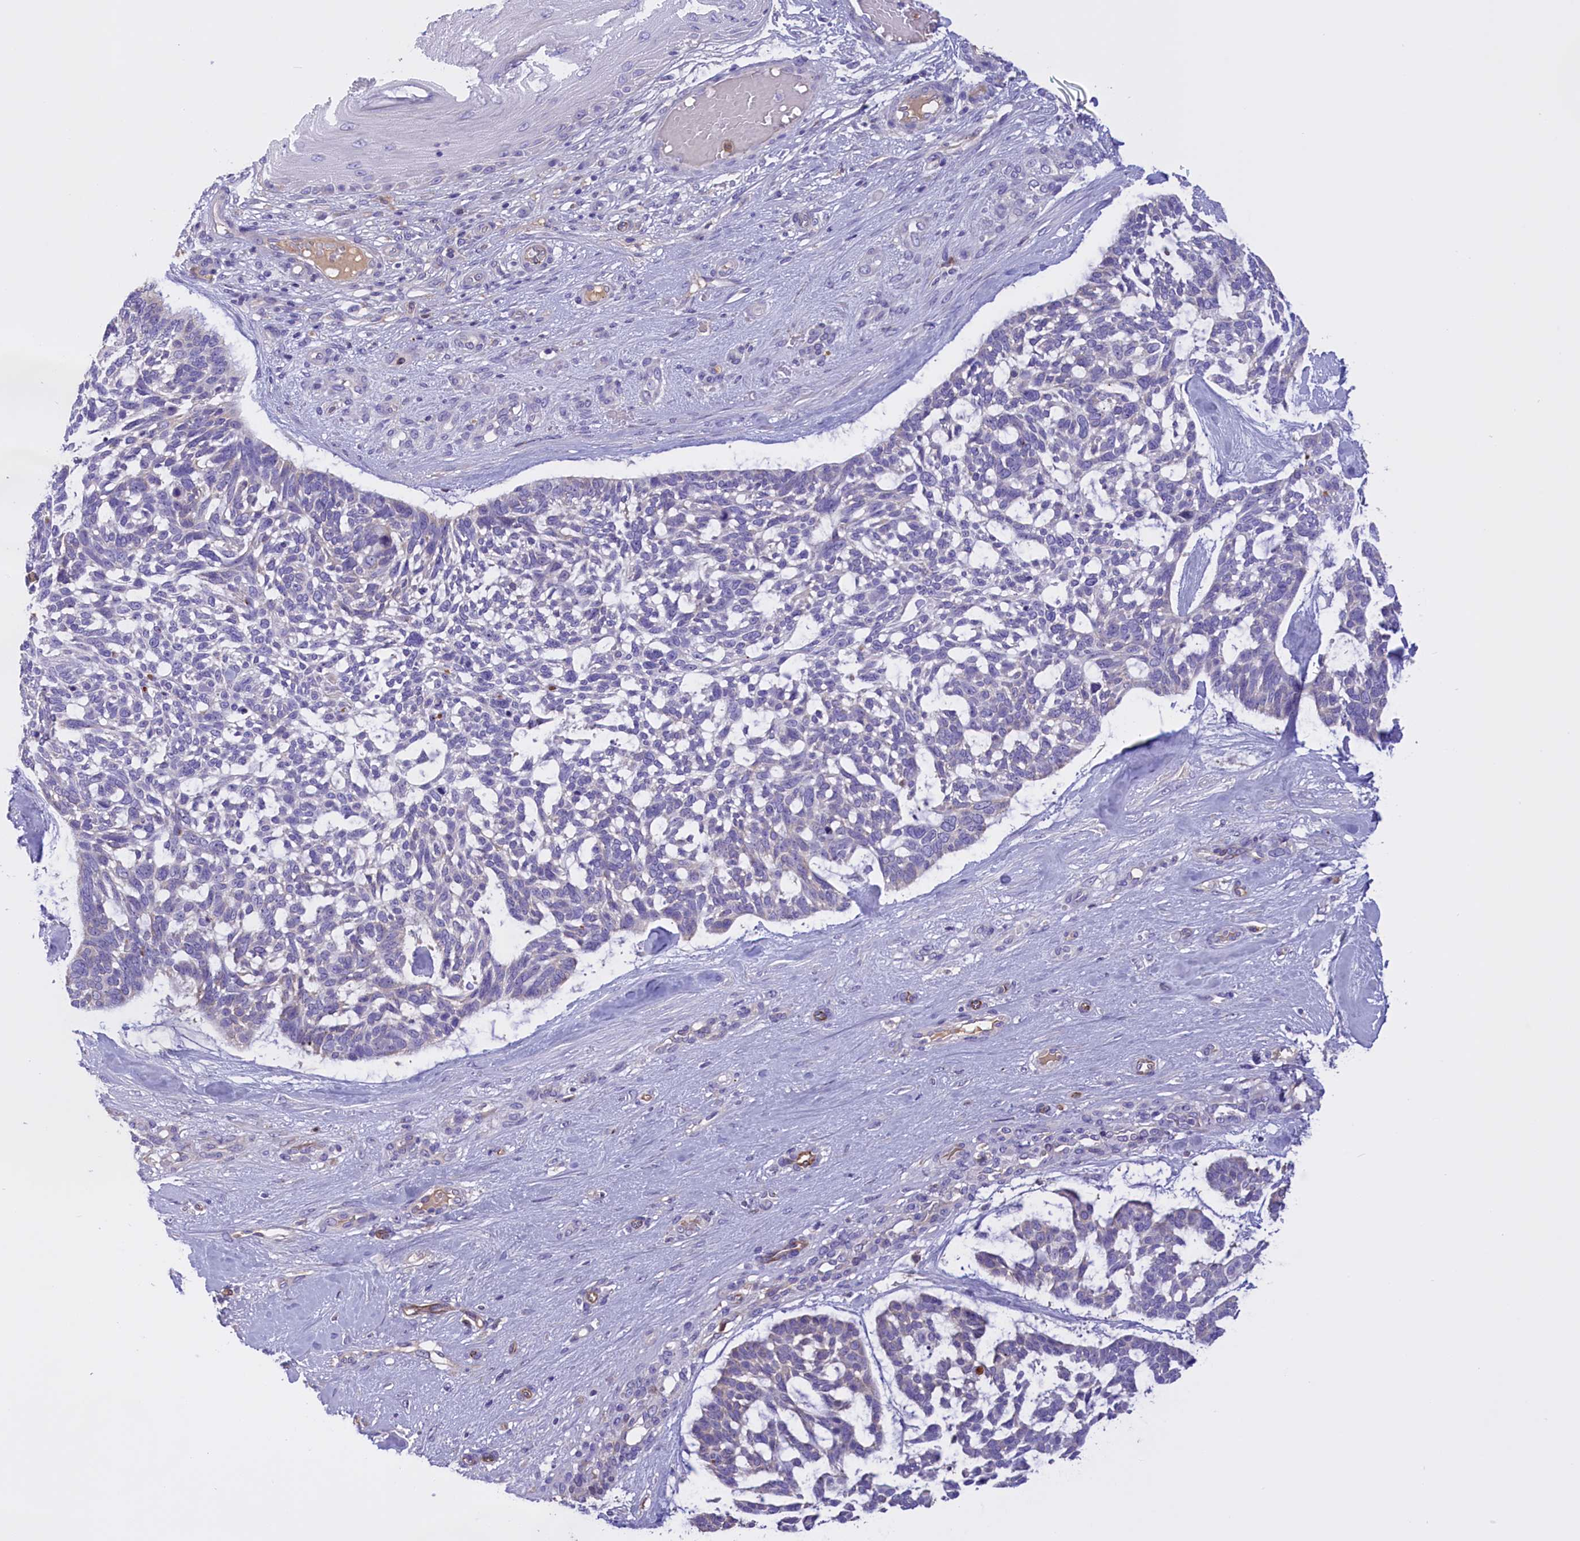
{"staining": {"intensity": "negative", "quantity": "none", "location": "none"}, "tissue": "skin cancer", "cell_type": "Tumor cells", "image_type": "cancer", "snomed": [{"axis": "morphology", "description": "Basal cell carcinoma"}, {"axis": "topography", "description": "Skin"}], "caption": "DAB (3,3'-diaminobenzidine) immunohistochemical staining of human skin basal cell carcinoma demonstrates no significant staining in tumor cells.", "gene": "FAM149B1", "patient": {"sex": "male", "age": 88}}